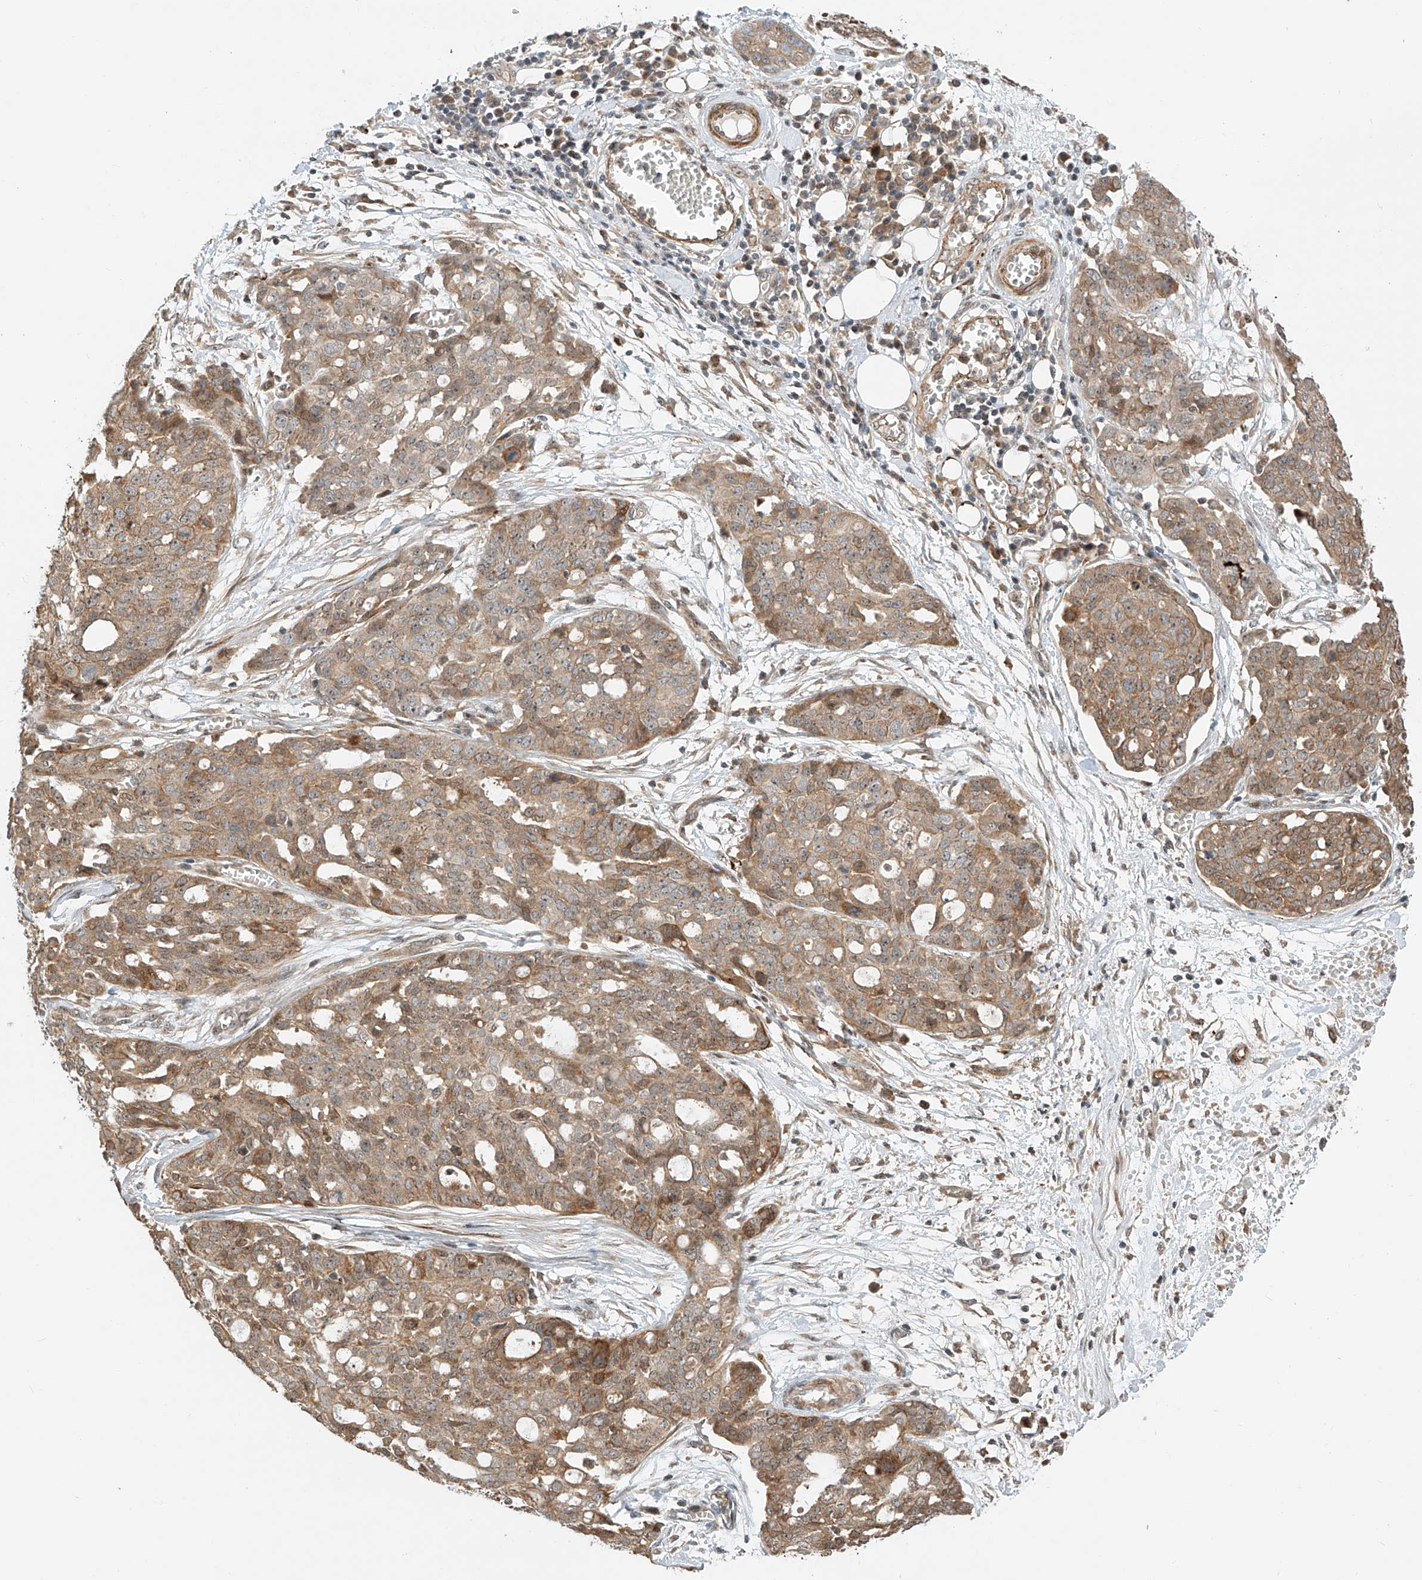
{"staining": {"intensity": "moderate", "quantity": ">75%", "location": "cytoplasmic/membranous"}, "tissue": "ovarian cancer", "cell_type": "Tumor cells", "image_type": "cancer", "snomed": [{"axis": "morphology", "description": "Cystadenocarcinoma, serous, NOS"}, {"axis": "topography", "description": "Soft tissue"}, {"axis": "topography", "description": "Ovary"}], "caption": "Protein expression by immunohistochemistry (IHC) demonstrates moderate cytoplasmic/membranous positivity in about >75% of tumor cells in serous cystadenocarcinoma (ovarian).", "gene": "CPAMD8", "patient": {"sex": "female", "age": 57}}